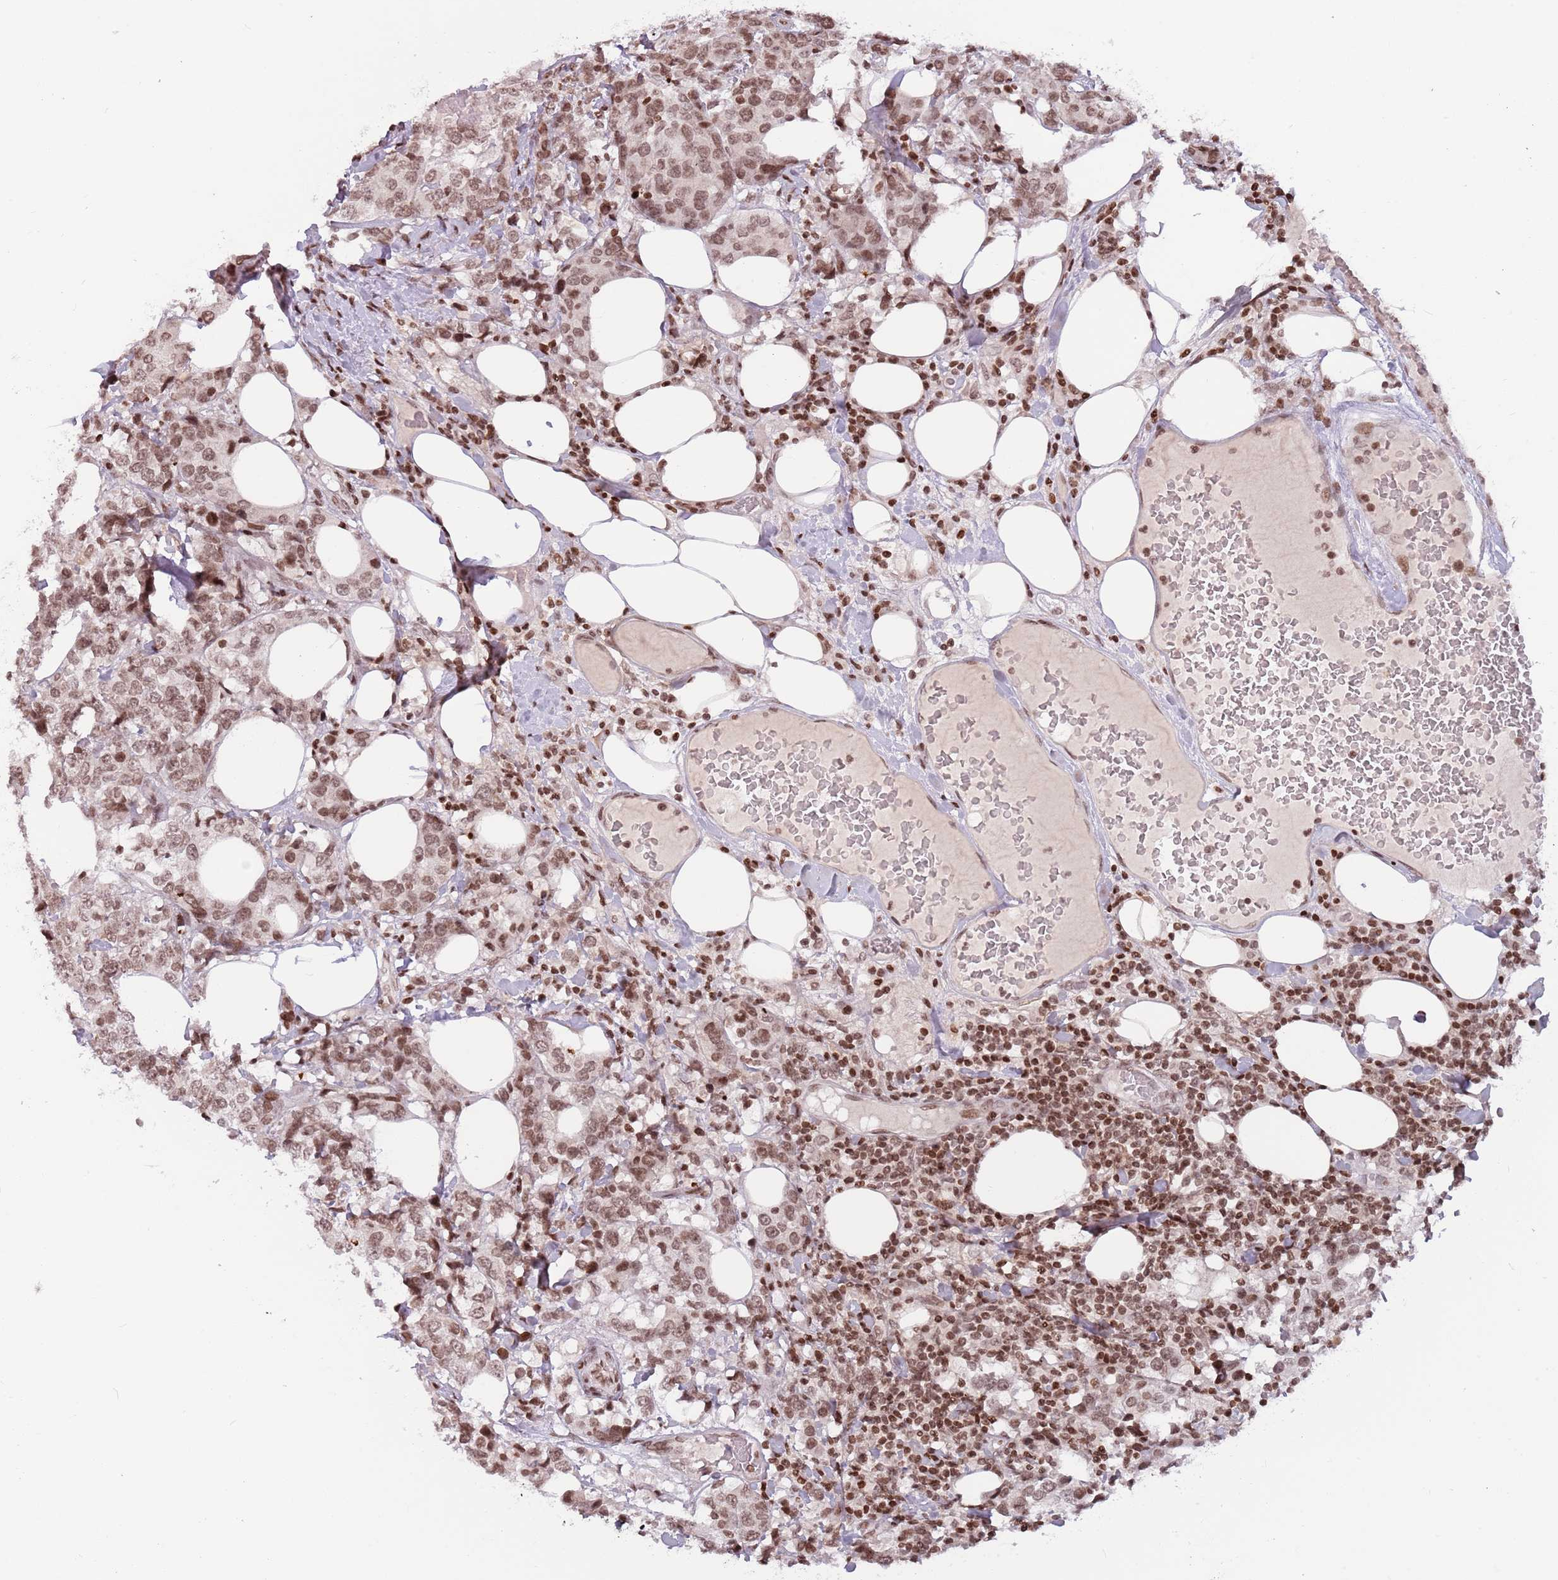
{"staining": {"intensity": "moderate", "quantity": ">75%", "location": "nuclear"}, "tissue": "breast cancer", "cell_type": "Tumor cells", "image_type": "cancer", "snomed": [{"axis": "morphology", "description": "Lobular carcinoma"}, {"axis": "topography", "description": "Breast"}], "caption": "A brown stain highlights moderate nuclear positivity of a protein in breast cancer tumor cells. The protein is shown in brown color, while the nuclei are stained blue.", "gene": "SH3RF3", "patient": {"sex": "female", "age": 59}}